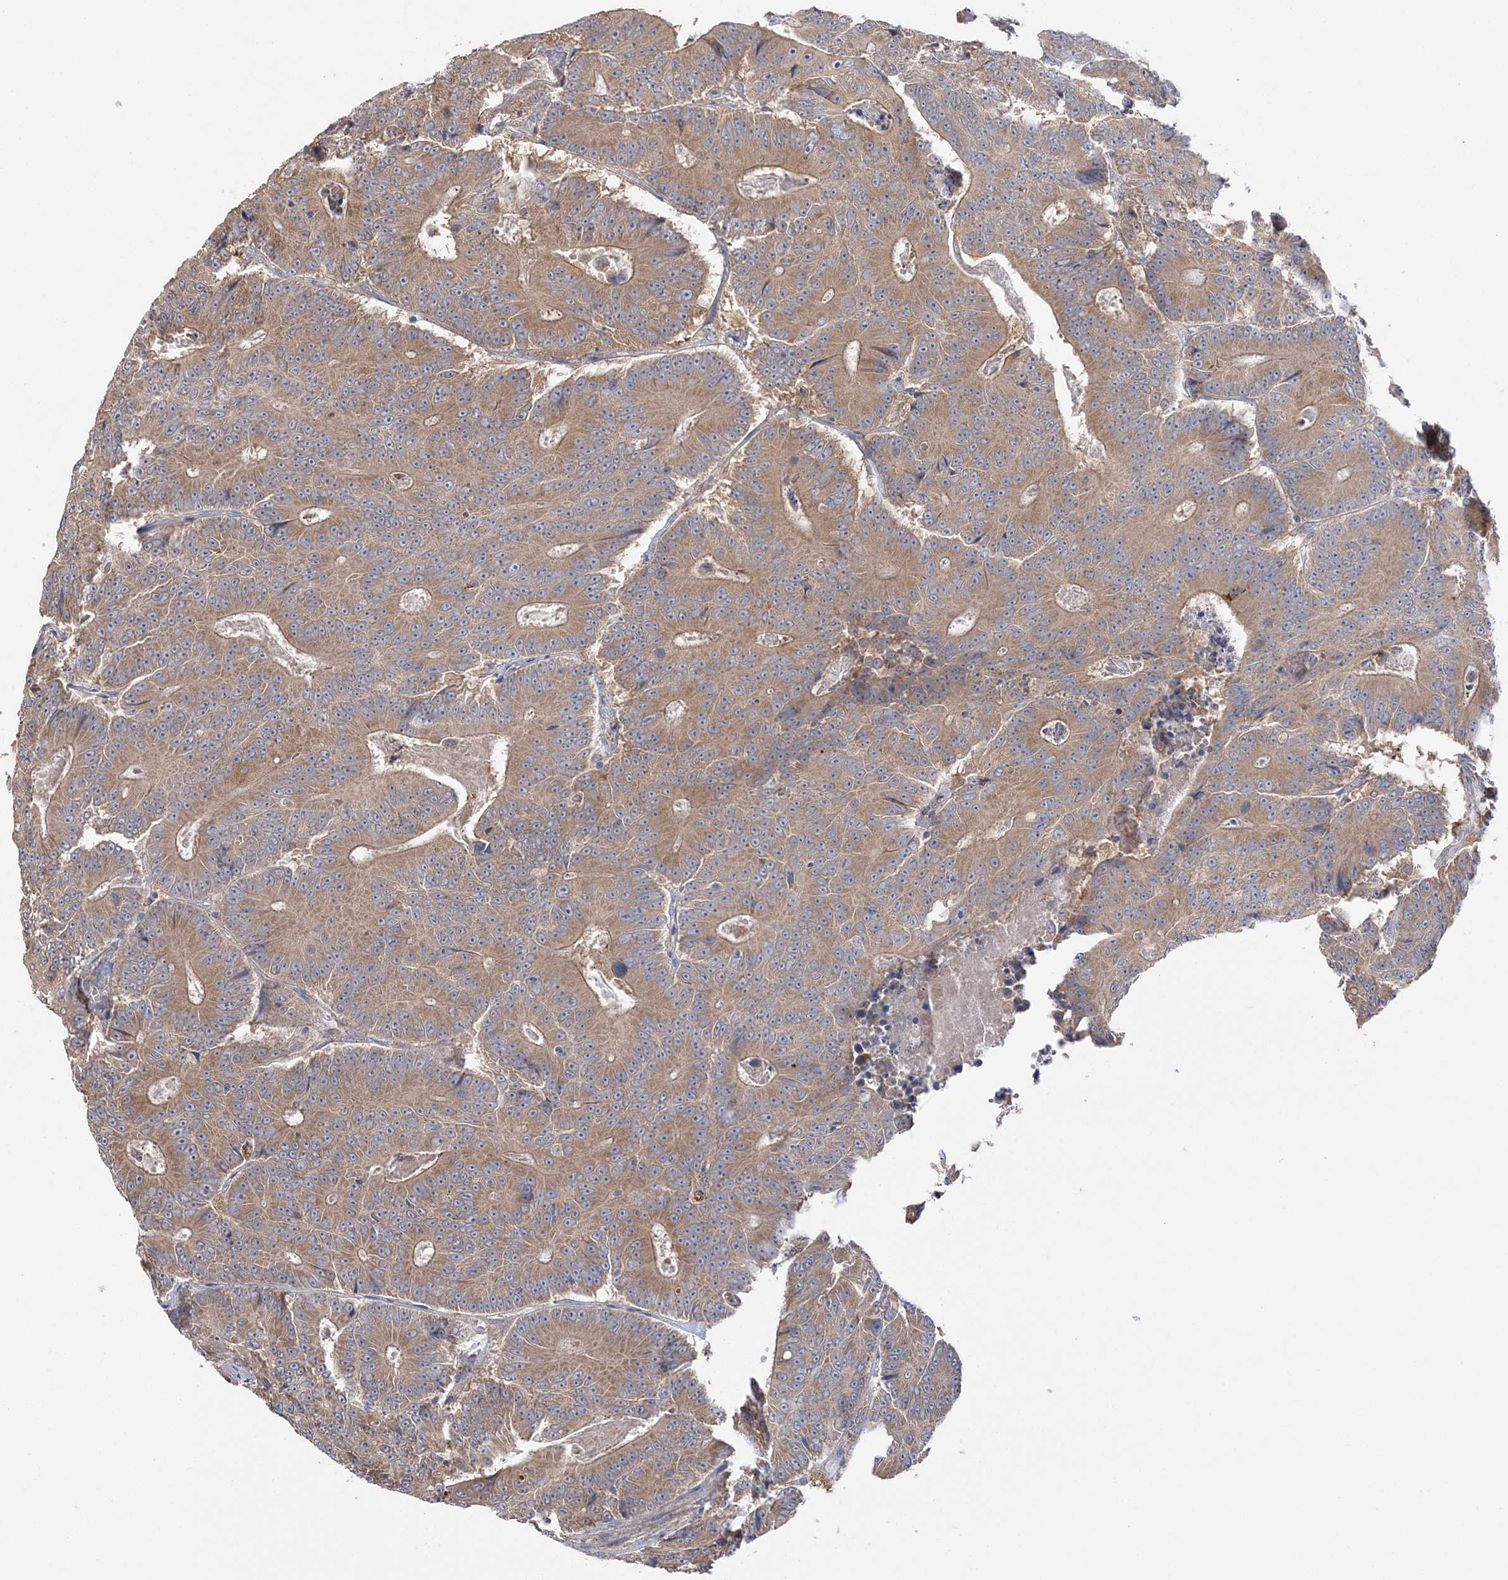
{"staining": {"intensity": "moderate", "quantity": ">75%", "location": "cytoplasmic/membranous"}, "tissue": "colorectal cancer", "cell_type": "Tumor cells", "image_type": "cancer", "snomed": [{"axis": "morphology", "description": "Adenocarcinoma, NOS"}, {"axis": "topography", "description": "Colon"}], "caption": "Moderate cytoplasmic/membranous protein positivity is appreciated in approximately >75% of tumor cells in adenocarcinoma (colorectal).", "gene": "MMADHC", "patient": {"sex": "male", "age": 83}}